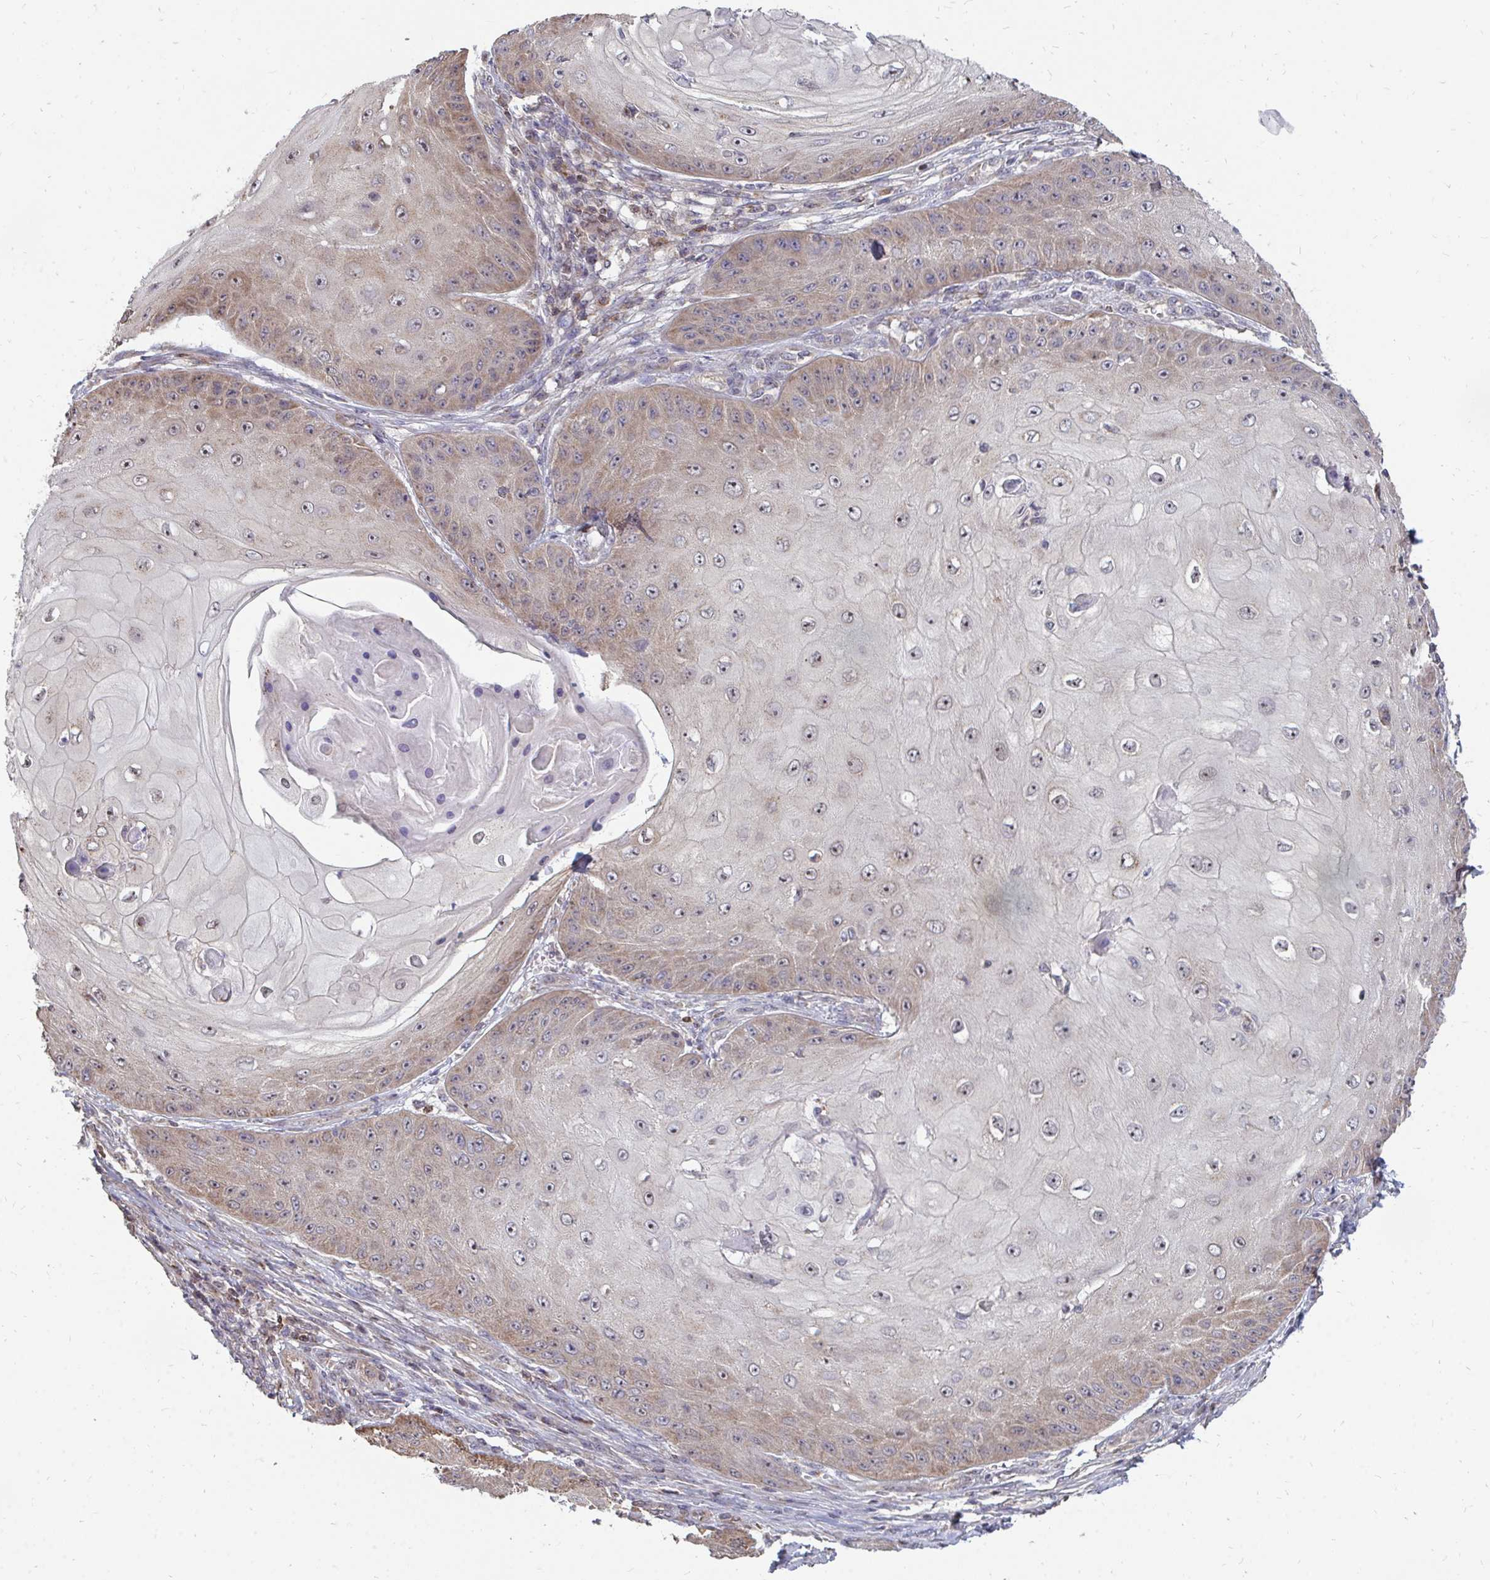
{"staining": {"intensity": "weak", "quantity": "<25%", "location": "cytoplasmic/membranous"}, "tissue": "skin cancer", "cell_type": "Tumor cells", "image_type": "cancer", "snomed": [{"axis": "morphology", "description": "Squamous cell carcinoma, NOS"}, {"axis": "topography", "description": "Skin"}], "caption": "High magnification brightfield microscopy of skin cancer stained with DAB (brown) and counterstained with hematoxylin (blue): tumor cells show no significant expression.", "gene": "DNAJA2", "patient": {"sex": "male", "age": 70}}